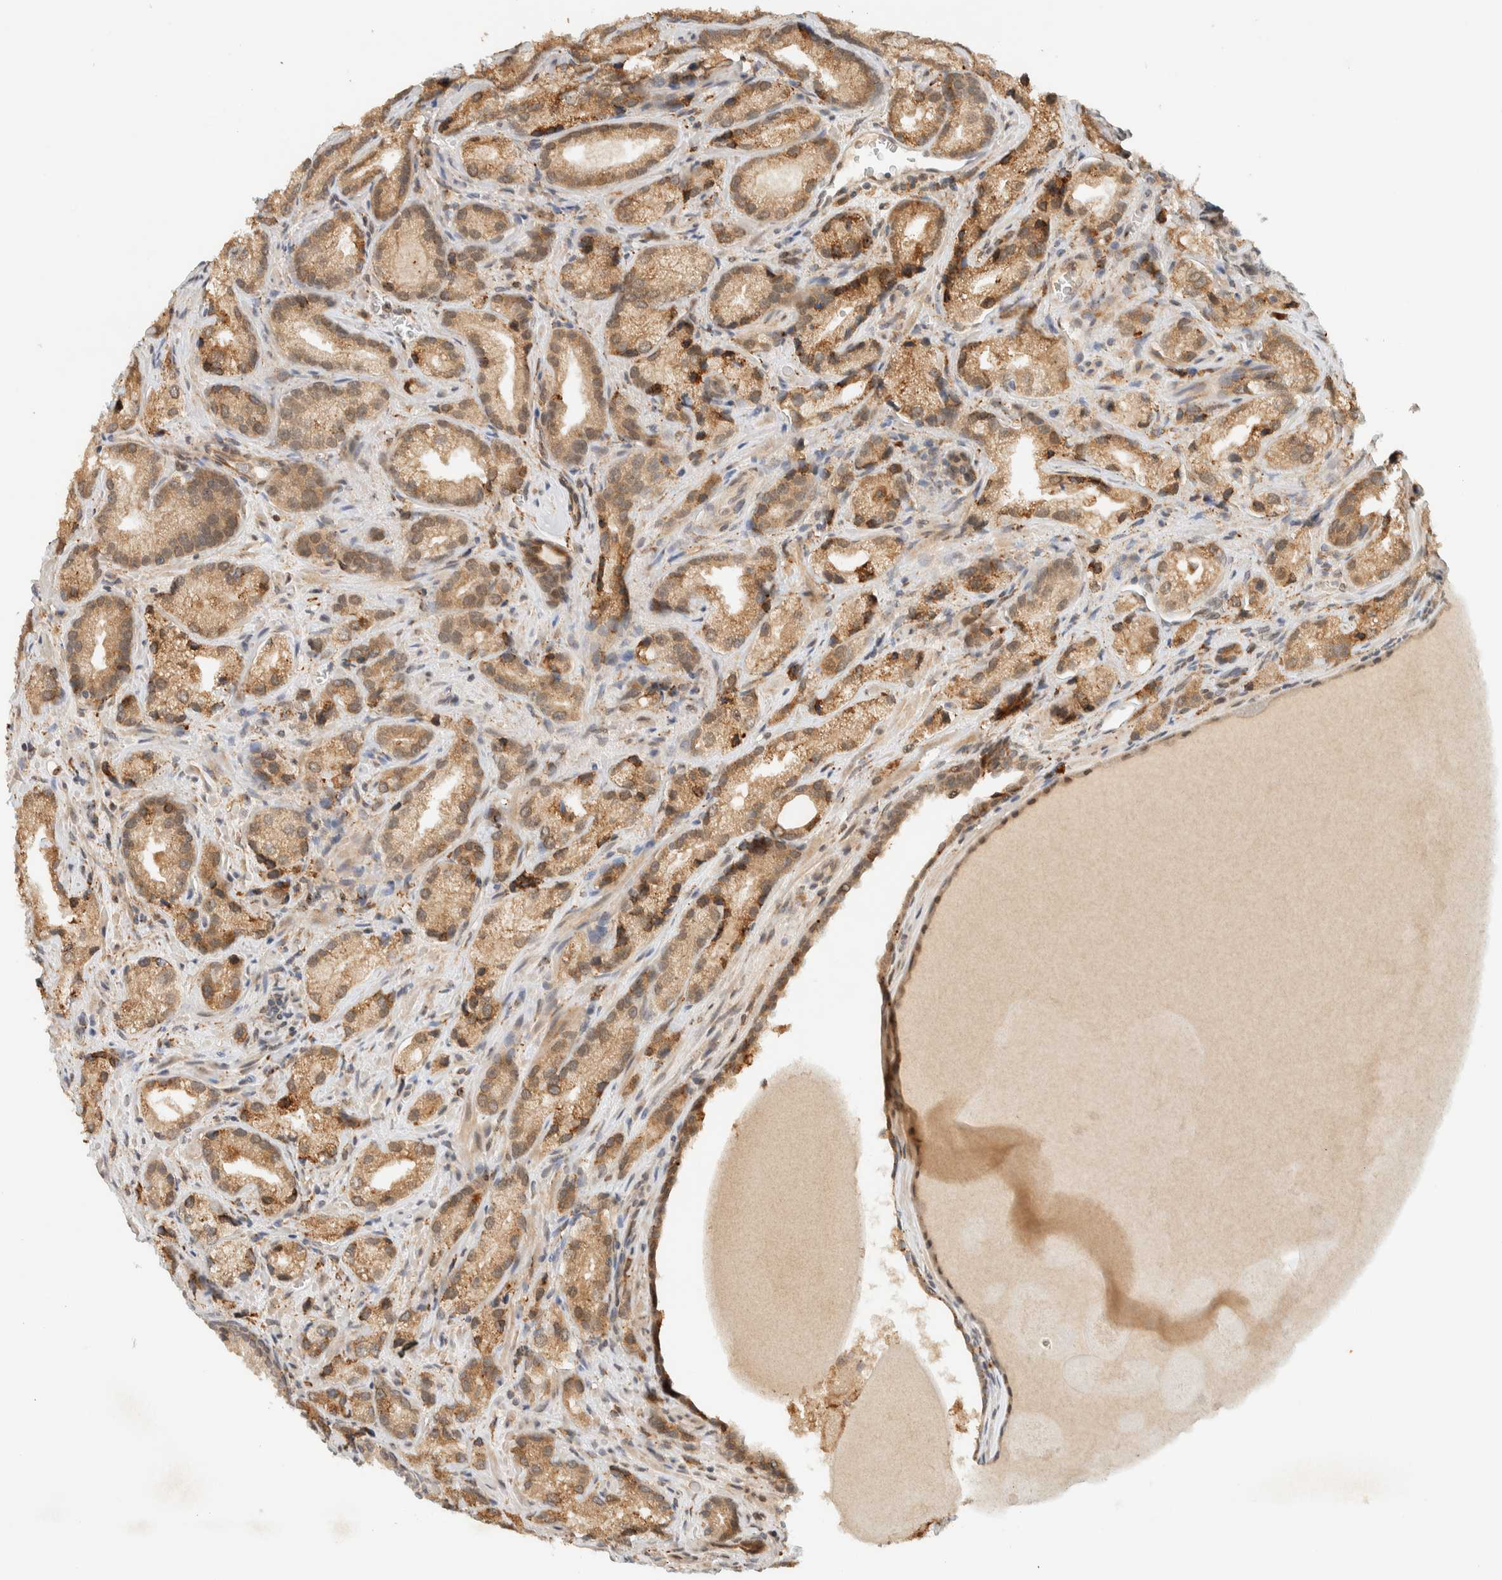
{"staining": {"intensity": "moderate", "quantity": ">75%", "location": "cytoplasmic/membranous"}, "tissue": "prostate cancer", "cell_type": "Tumor cells", "image_type": "cancer", "snomed": [{"axis": "morphology", "description": "Adenocarcinoma, High grade"}, {"axis": "topography", "description": "Prostate"}], "caption": "Immunohistochemistry staining of prostate cancer, which demonstrates medium levels of moderate cytoplasmic/membranous staining in about >75% of tumor cells indicating moderate cytoplasmic/membranous protein expression. The staining was performed using DAB (3,3'-diaminobenzidine) (brown) for protein detection and nuclei were counterstained in hematoxylin (blue).", "gene": "ITPRID1", "patient": {"sex": "male", "age": 63}}